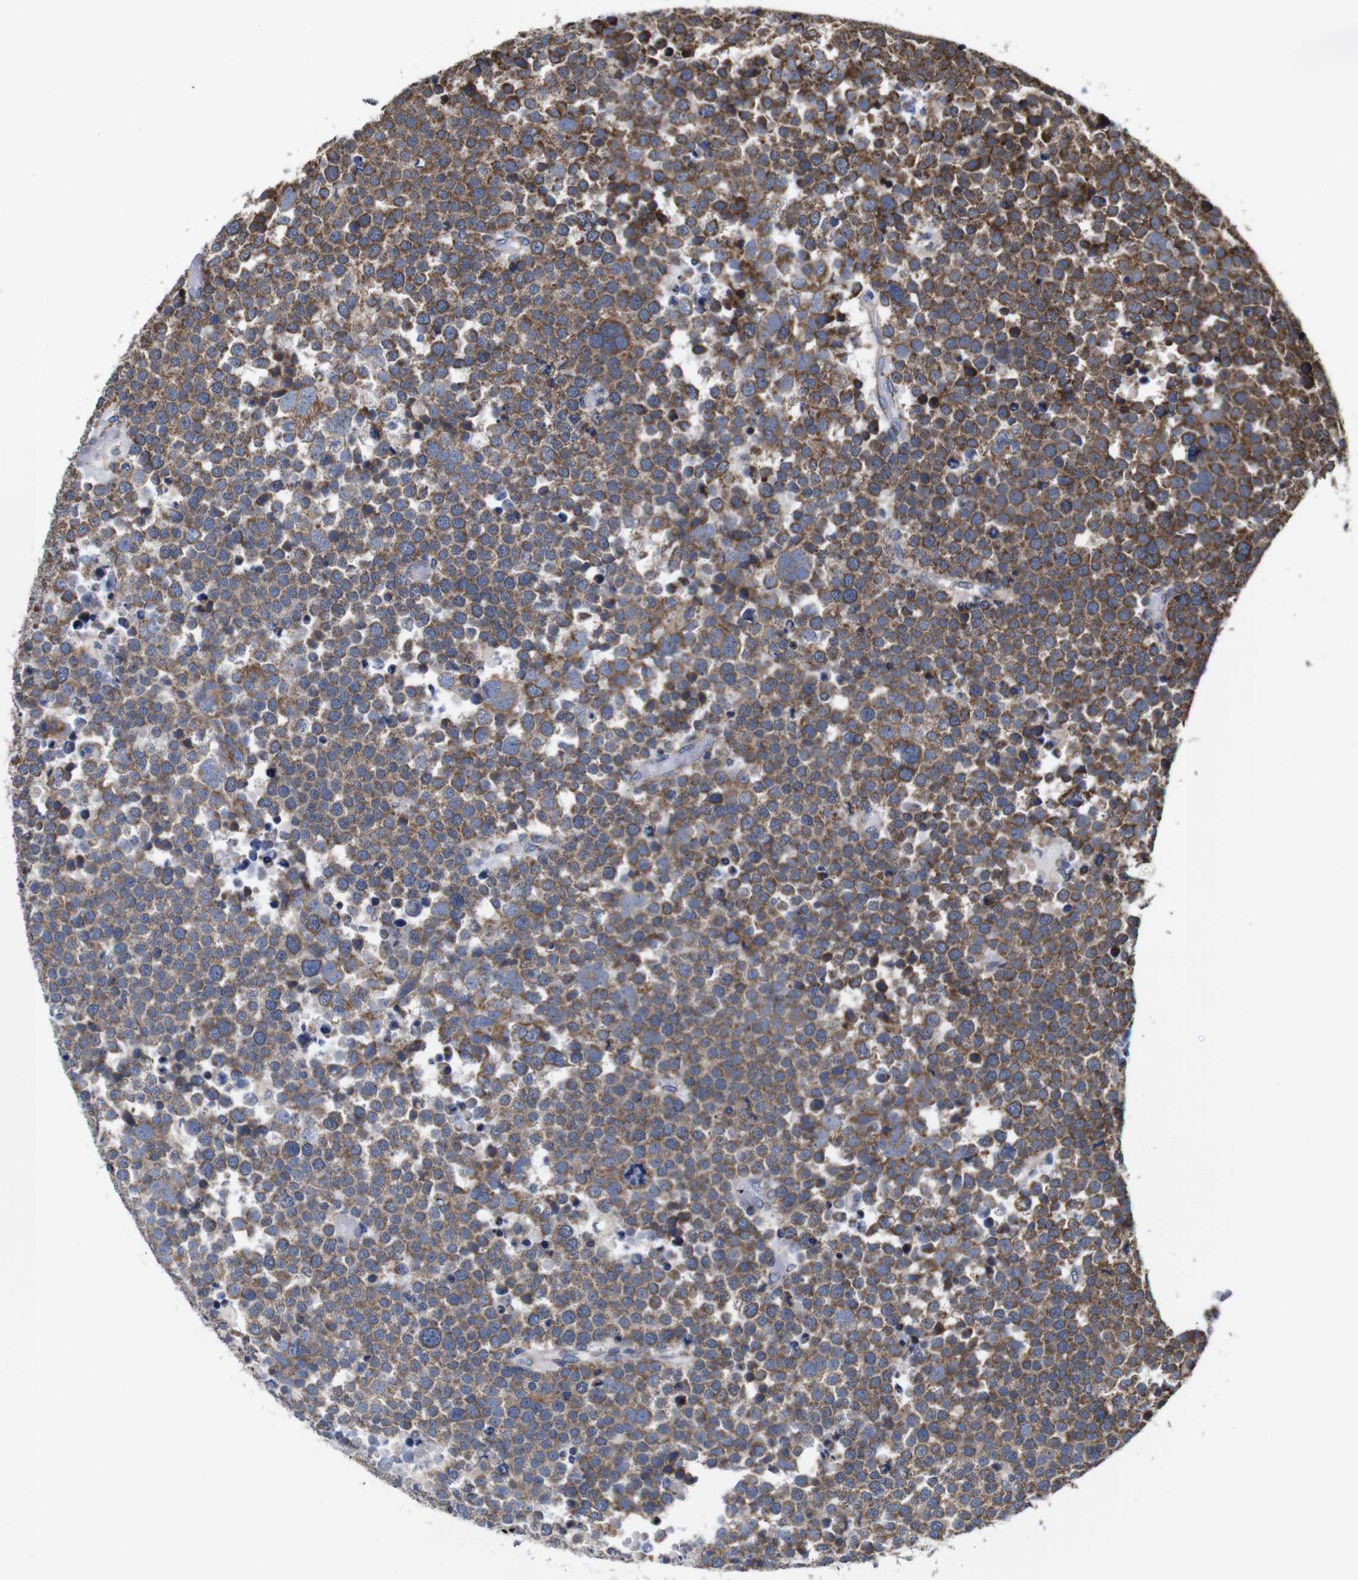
{"staining": {"intensity": "moderate", "quantity": ">75%", "location": "cytoplasmic/membranous"}, "tissue": "testis cancer", "cell_type": "Tumor cells", "image_type": "cancer", "snomed": [{"axis": "morphology", "description": "Seminoma, NOS"}, {"axis": "topography", "description": "Testis"}], "caption": "This image reveals immunohistochemistry (IHC) staining of human testis seminoma, with medium moderate cytoplasmic/membranous positivity in approximately >75% of tumor cells.", "gene": "C17orf80", "patient": {"sex": "male", "age": 71}}